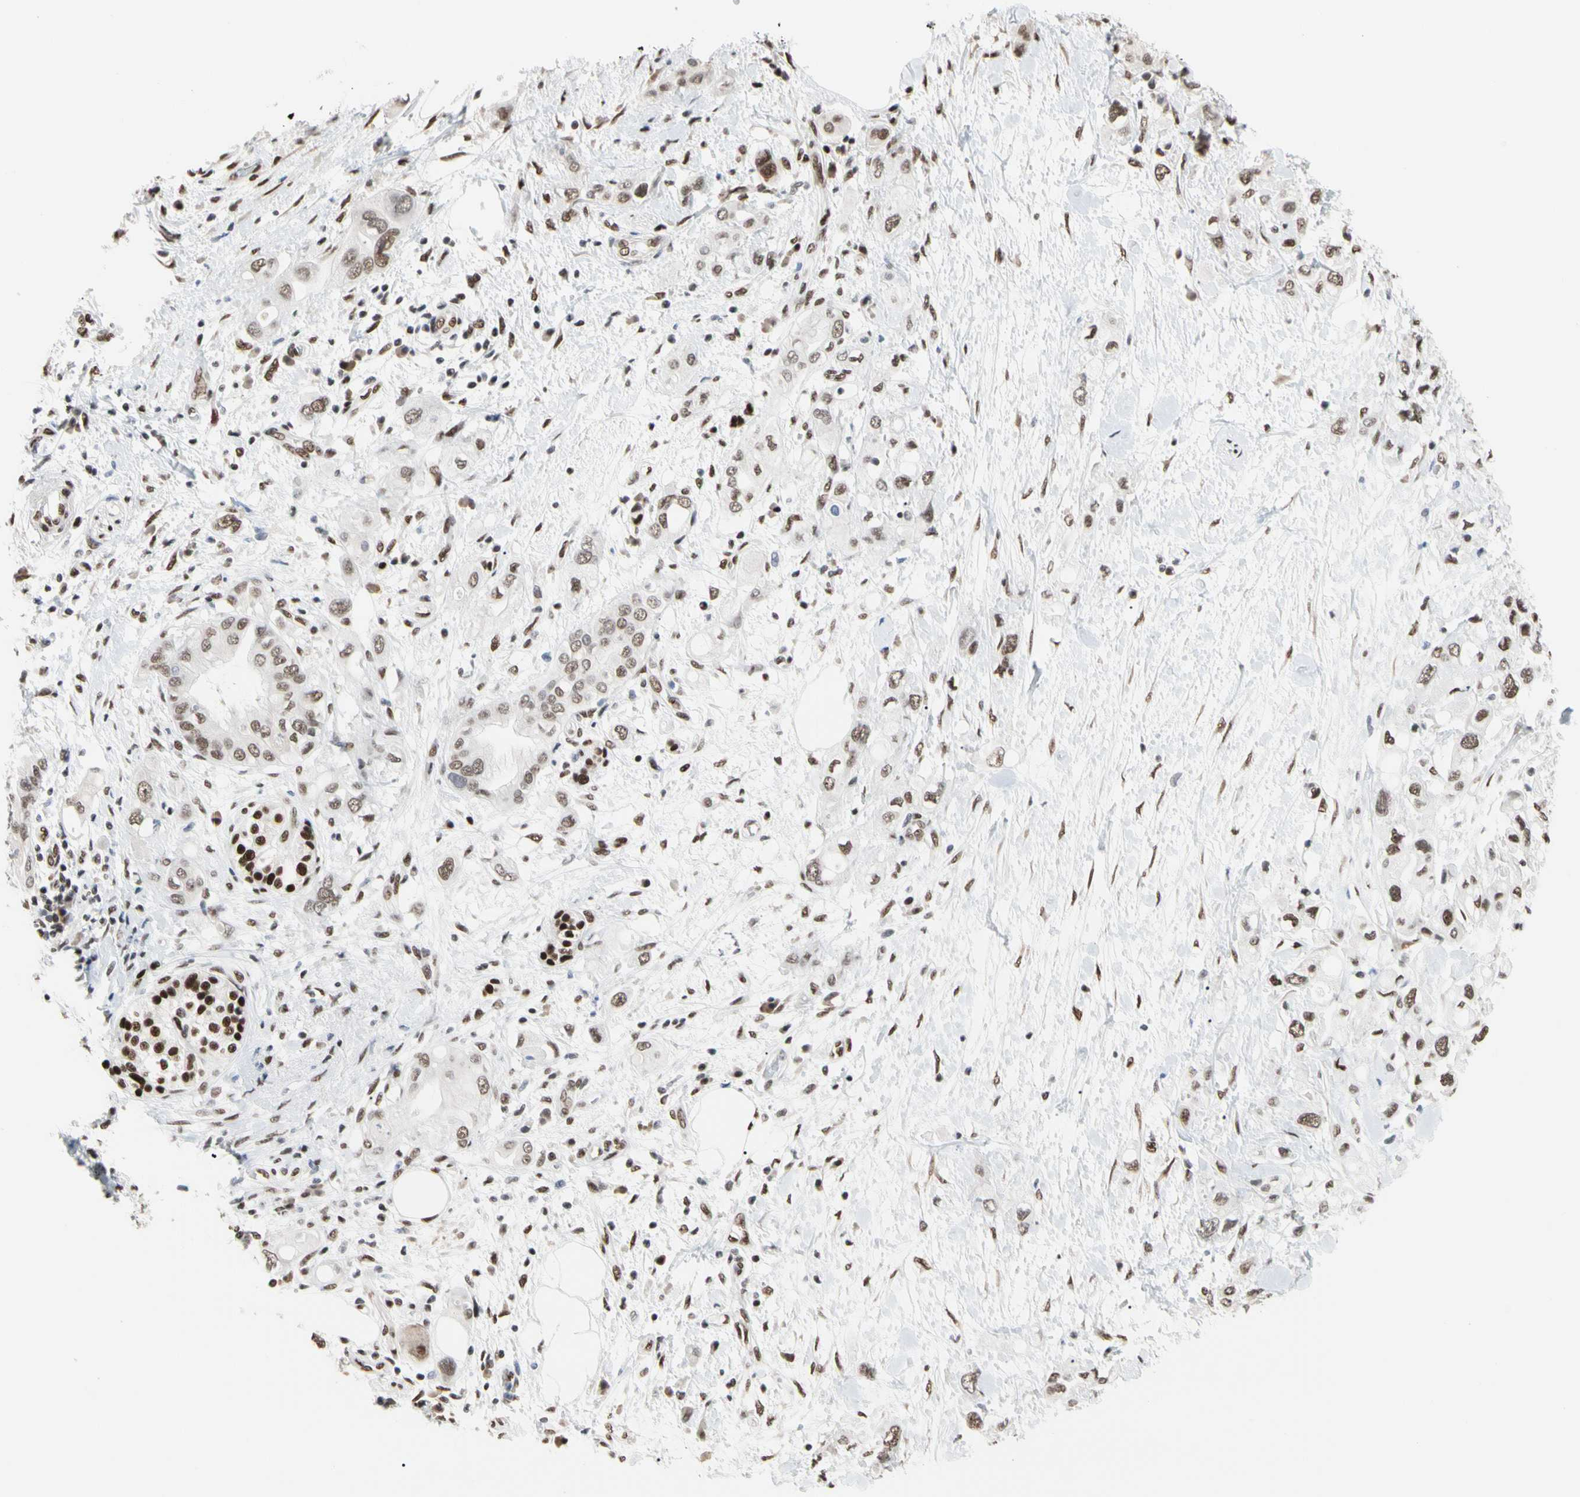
{"staining": {"intensity": "moderate", "quantity": ">75%", "location": "nuclear"}, "tissue": "pancreatic cancer", "cell_type": "Tumor cells", "image_type": "cancer", "snomed": [{"axis": "morphology", "description": "Adenocarcinoma, NOS"}, {"axis": "topography", "description": "Pancreas"}], "caption": "Human adenocarcinoma (pancreatic) stained with a protein marker exhibits moderate staining in tumor cells.", "gene": "FAM98B", "patient": {"sex": "female", "age": 56}}